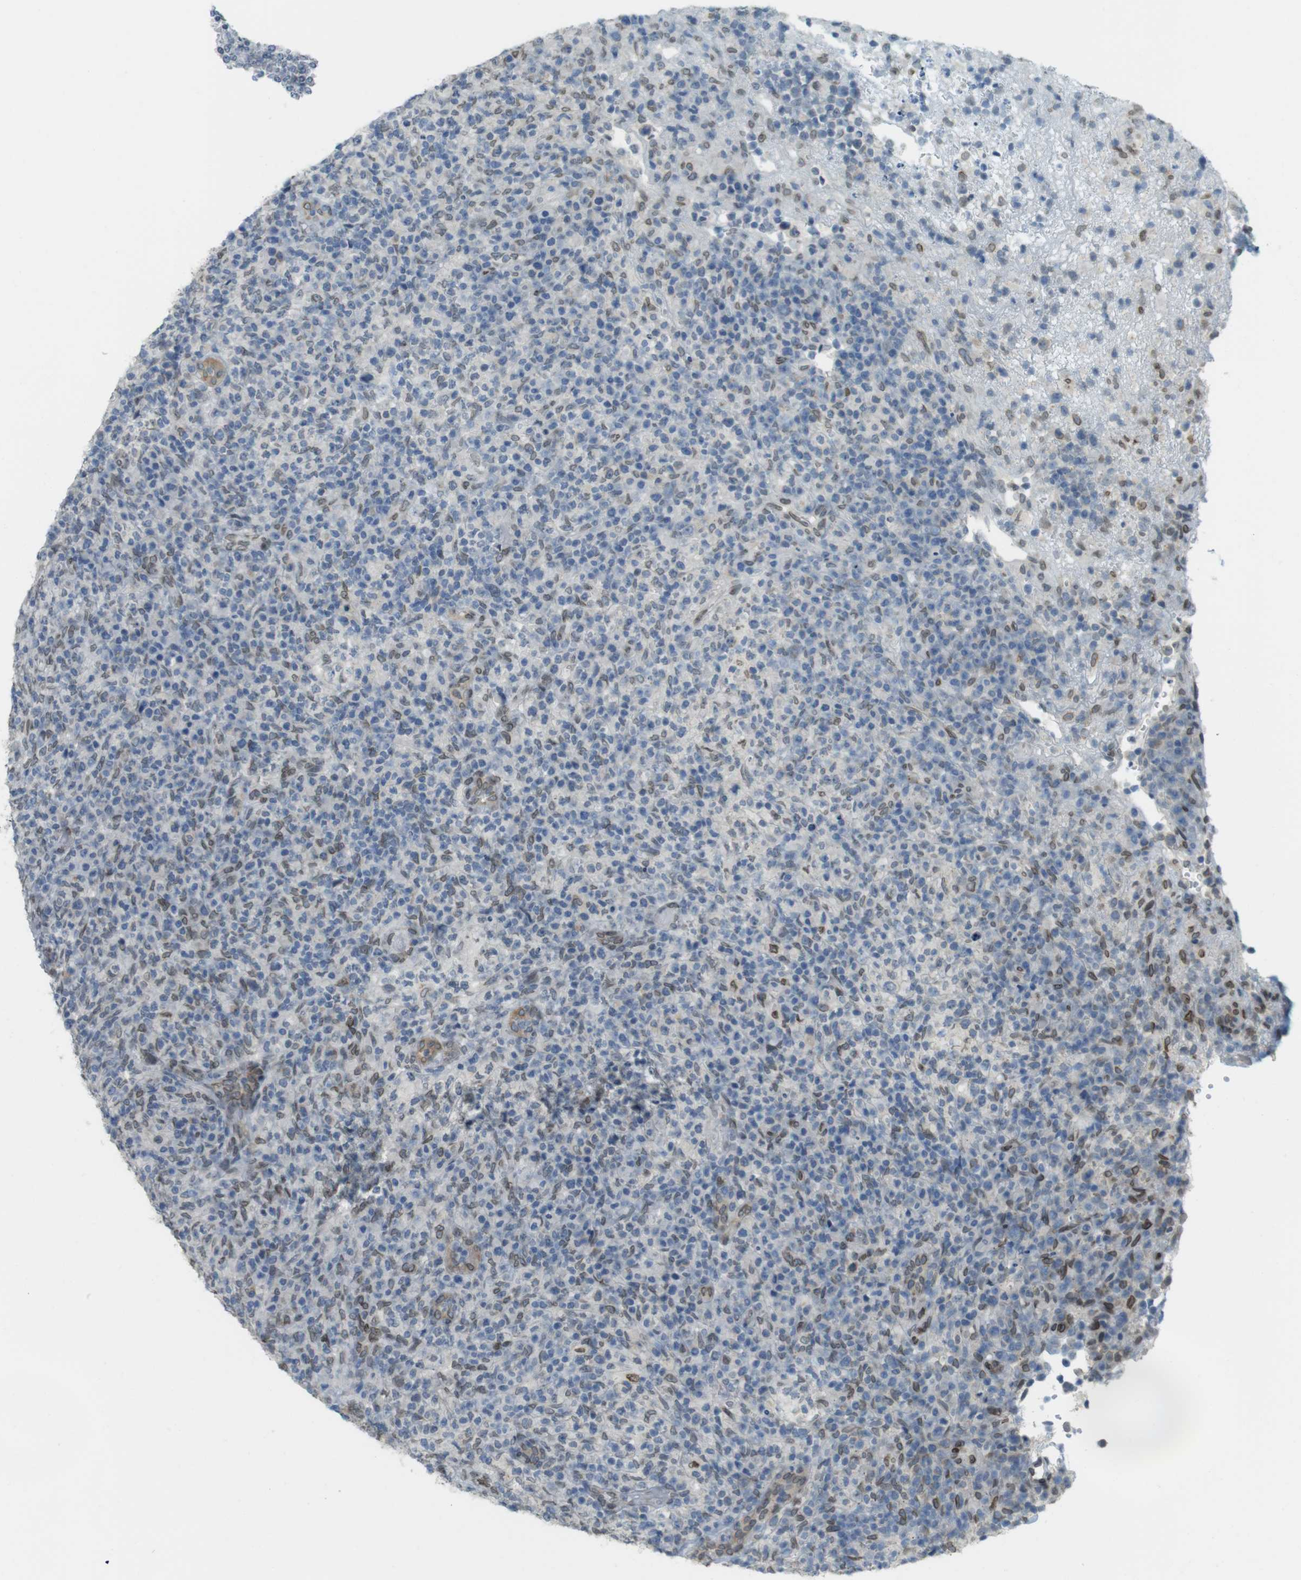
{"staining": {"intensity": "moderate", "quantity": "<25%", "location": "cytoplasmic/membranous,nuclear"}, "tissue": "lymphoma", "cell_type": "Tumor cells", "image_type": "cancer", "snomed": [{"axis": "morphology", "description": "Malignant lymphoma, non-Hodgkin's type, High grade"}, {"axis": "topography", "description": "Lymph node"}], "caption": "IHC photomicrograph of neoplastic tissue: human lymphoma stained using immunohistochemistry reveals low levels of moderate protein expression localized specifically in the cytoplasmic/membranous and nuclear of tumor cells, appearing as a cytoplasmic/membranous and nuclear brown color.", "gene": "ARL6IP6", "patient": {"sex": "female", "age": 76}}